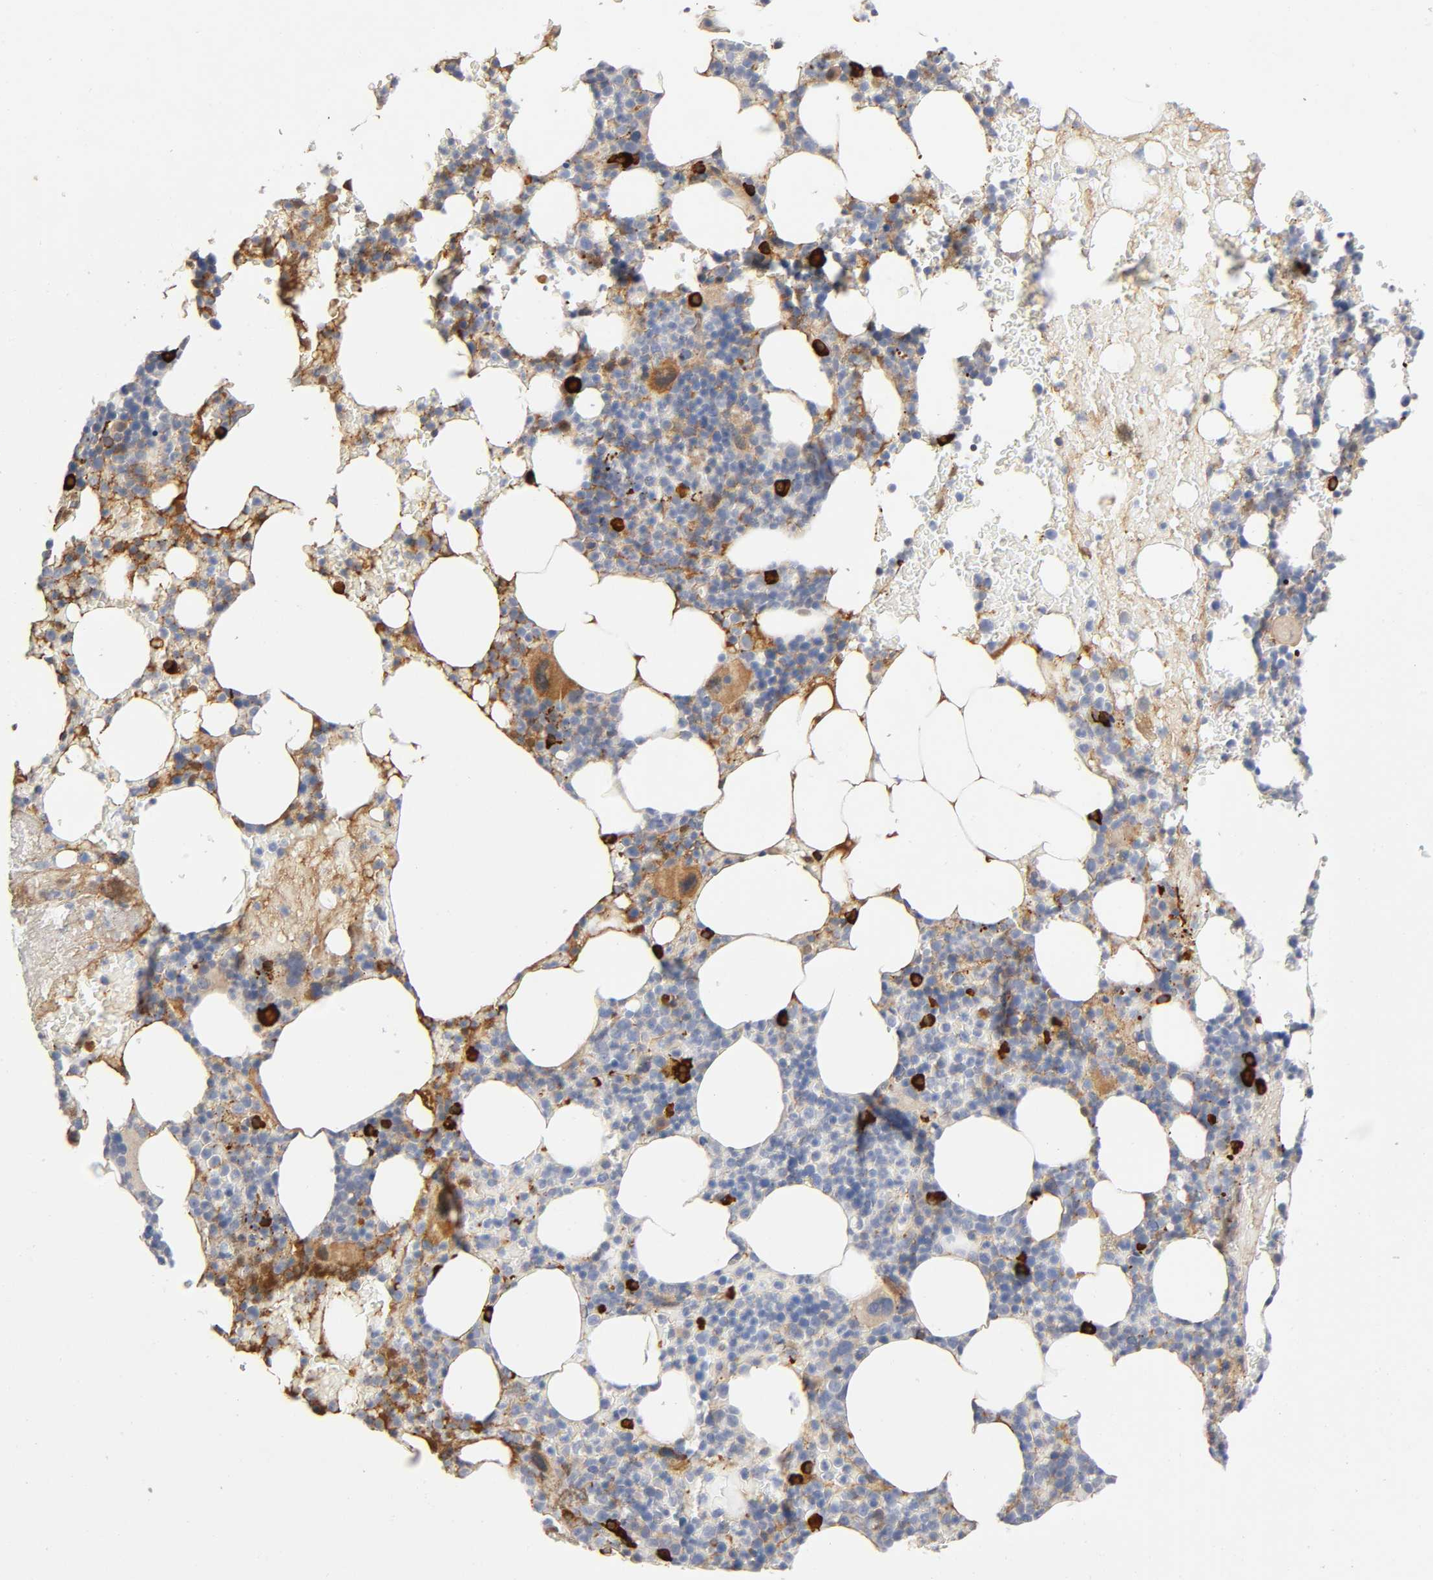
{"staining": {"intensity": "strong", "quantity": "<25%", "location": "cytoplasmic/membranous"}, "tissue": "bone marrow", "cell_type": "Hematopoietic cells", "image_type": "normal", "snomed": [{"axis": "morphology", "description": "Normal tissue, NOS"}, {"axis": "topography", "description": "Bone marrow"}], "caption": "DAB immunohistochemical staining of unremarkable bone marrow shows strong cytoplasmic/membranous protein expression in approximately <25% of hematopoietic cells. (brown staining indicates protein expression, while blue staining denotes nuclei).", "gene": "NOVA1", "patient": {"sex": "female", "age": 66}}